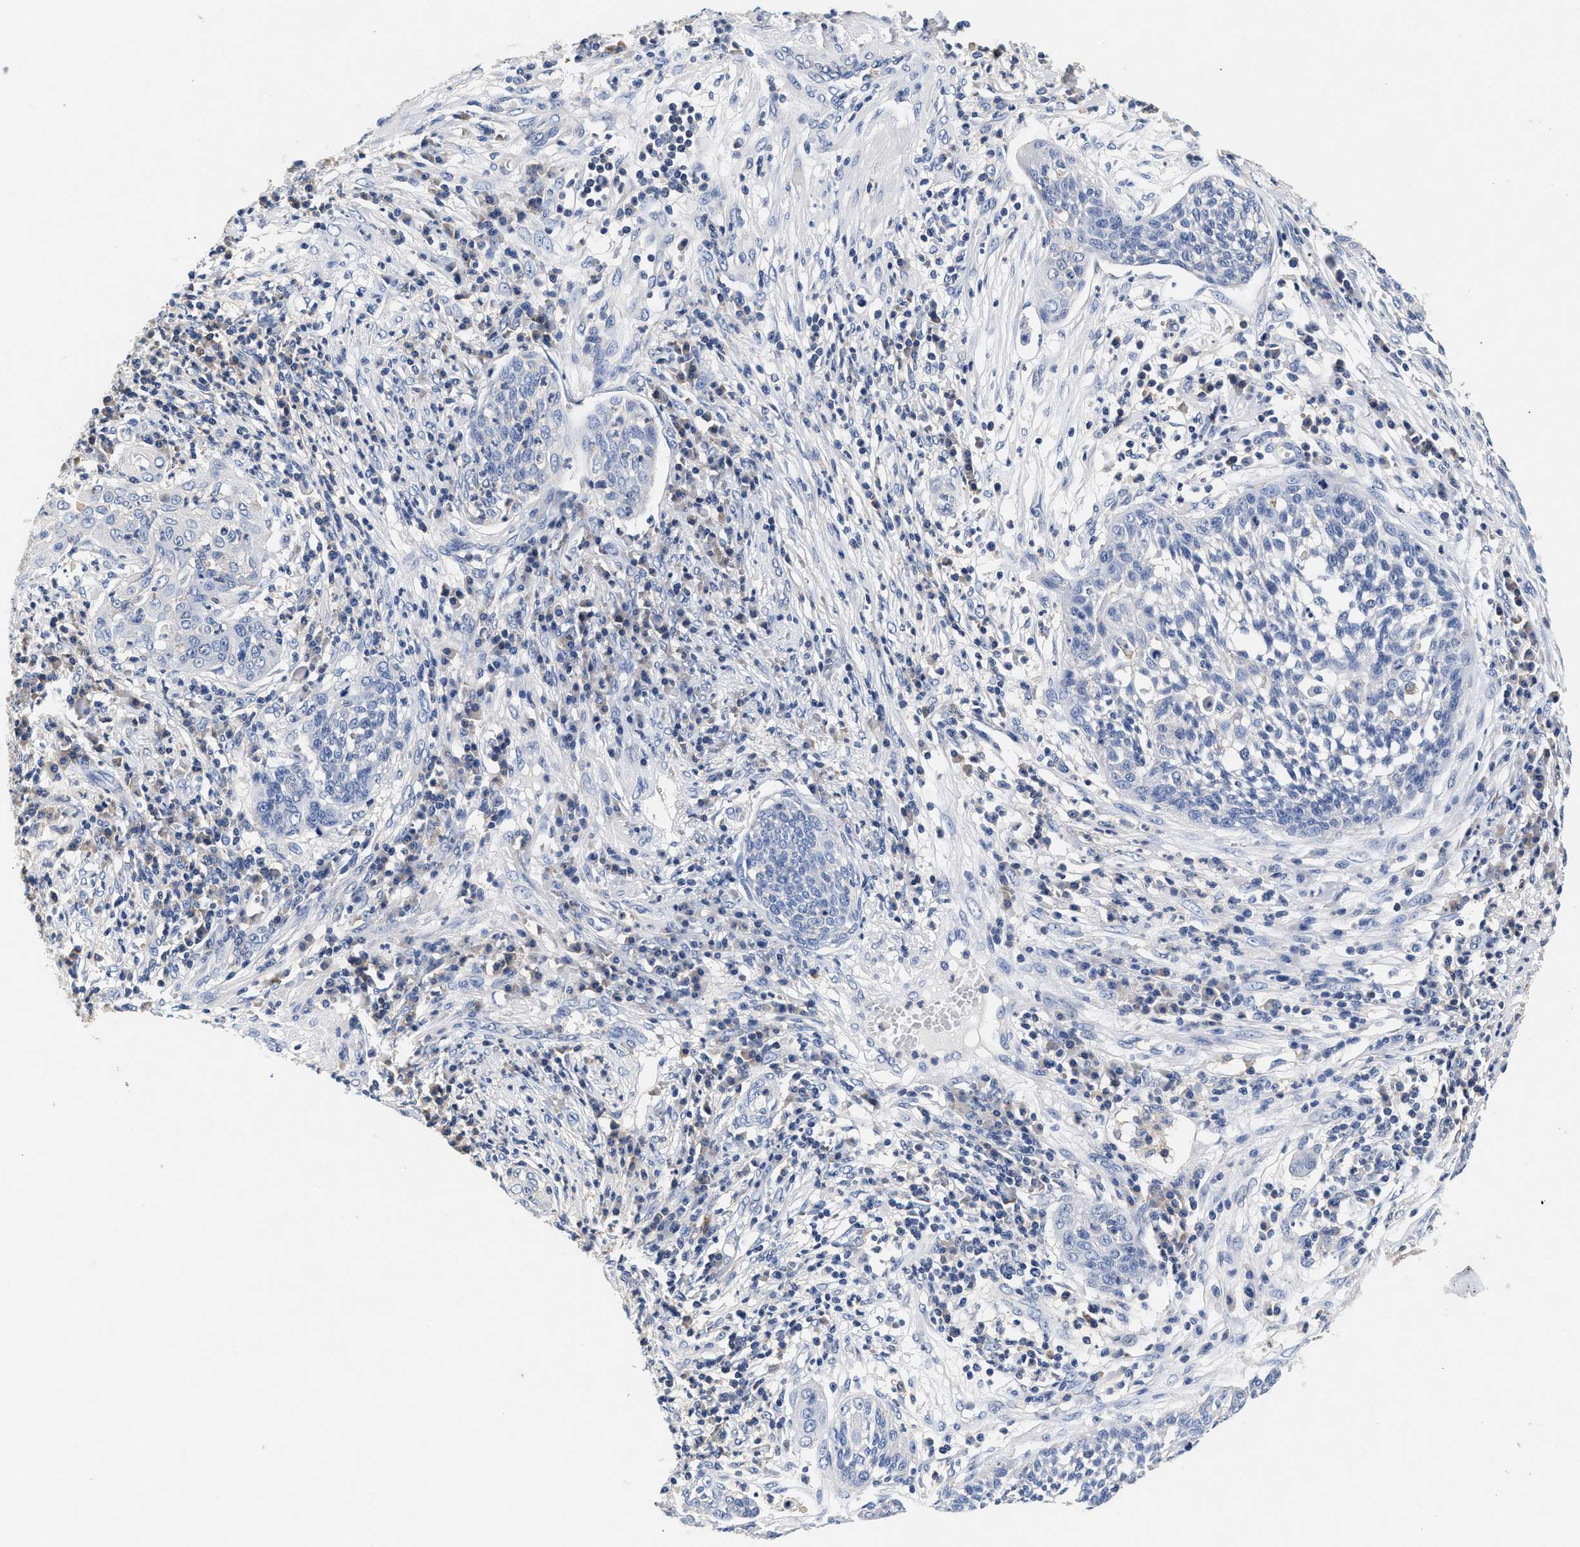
{"staining": {"intensity": "negative", "quantity": "none", "location": "none"}, "tissue": "cervical cancer", "cell_type": "Tumor cells", "image_type": "cancer", "snomed": [{"axis": "morphology", "description": "Squamous cell carcinoma, NOS"}, {"axis": "topography", "description": "Cervix"}], "caption": "Immunohistochemistry (IHC) of cervical squamous cell carcinoma reveals no positivity in tumor cells. (Brightfield microscopy of DAB IHC at high magnification).", "gene": "GNAI3", "patient": {"sex": "female", "age": 34}}